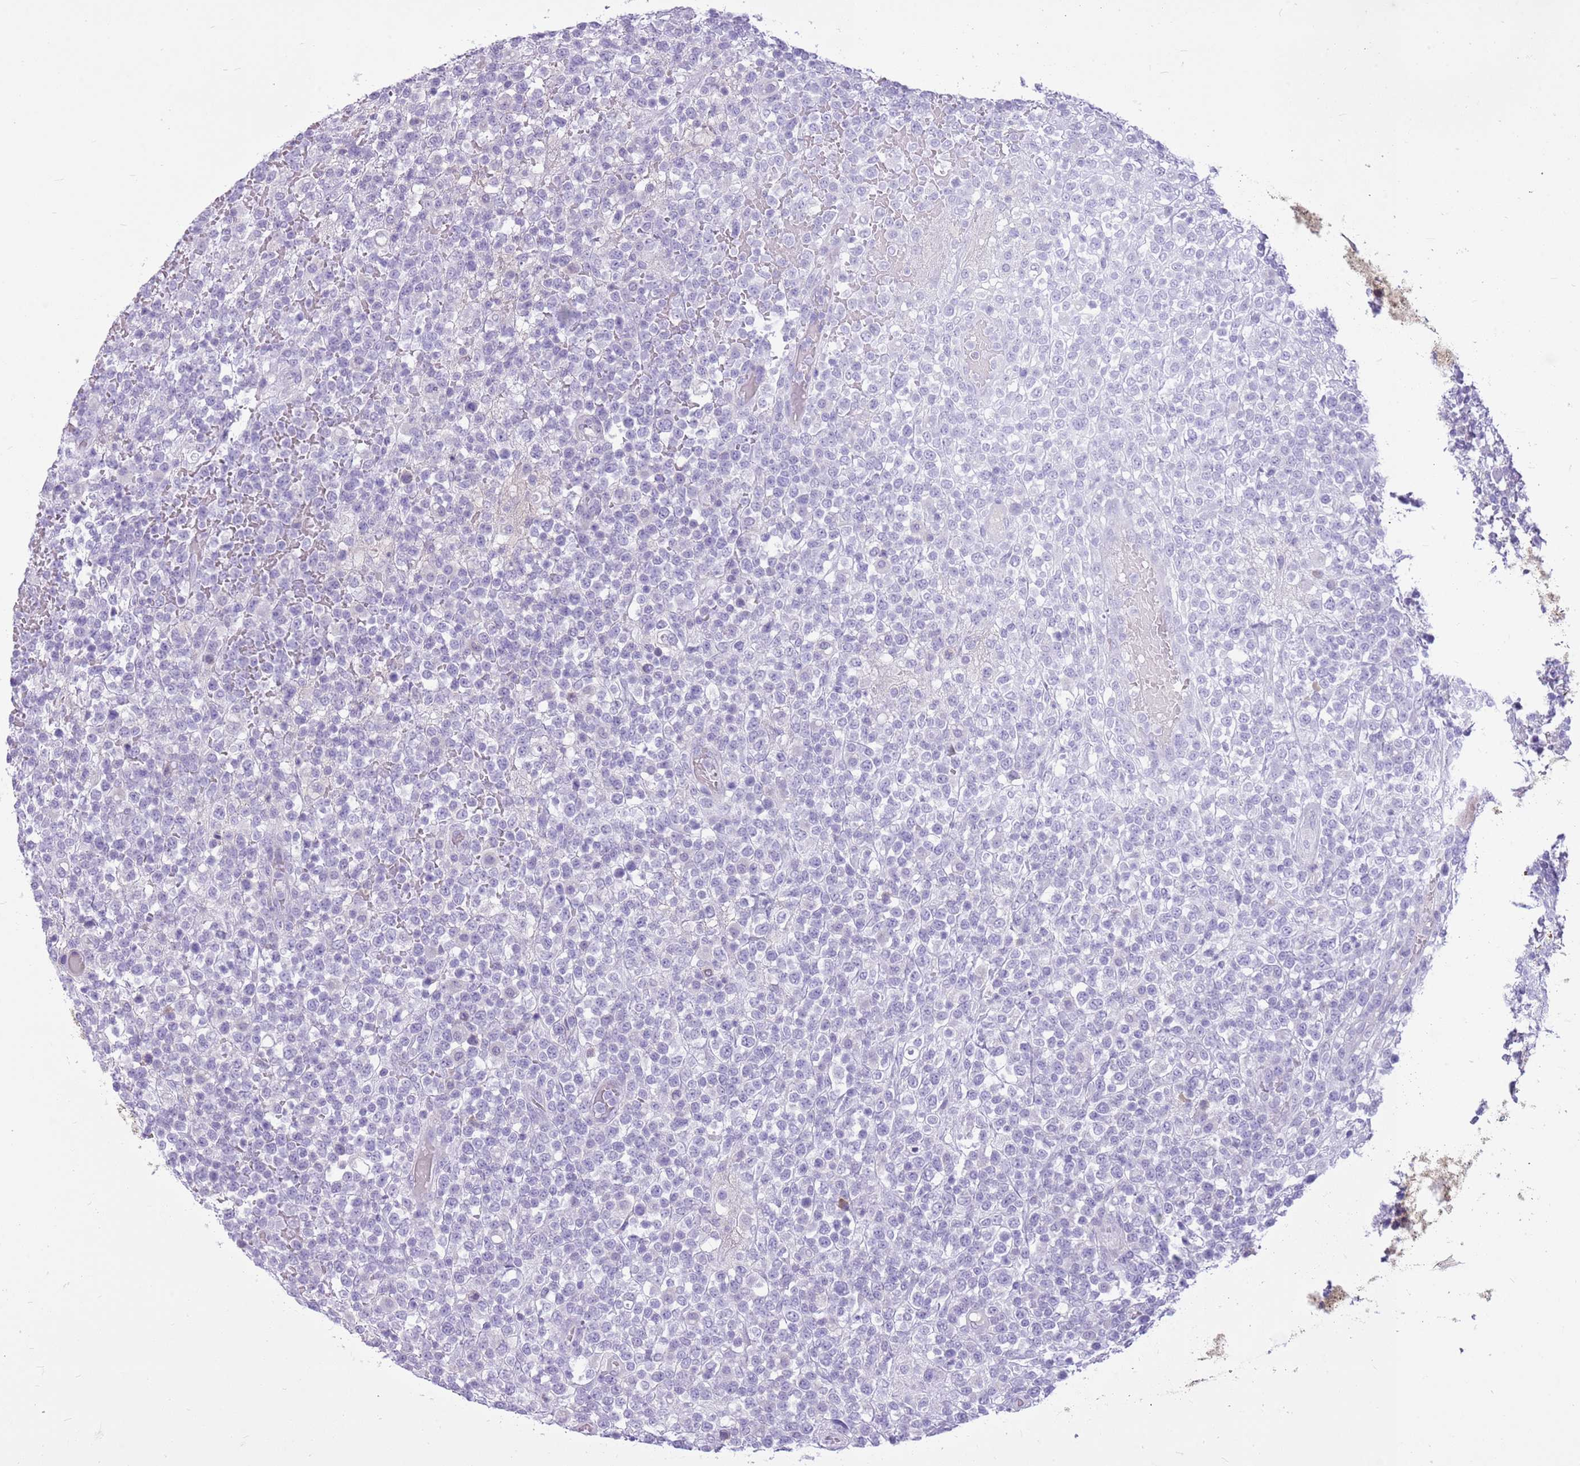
{"staining": {"intensity": "negative", "quantity": "none", "location": "none"}, "tissue": "lymphoma", "cell_type": "Tumor cells", "image_type": "cancer", "snomed": [{"axis": "morphology", "description": "Malignant lymphoma, non-Hodgkin's type, High grade"}, {"axis": "topography", "description": "Colon"}], "caption": "Human lymphoma stained for a protein using immunohistochemistry (IHC) shows no expression in tumor cells.", "gene": "ZNF425", "patient": {"sex": "female", "age": 53}}